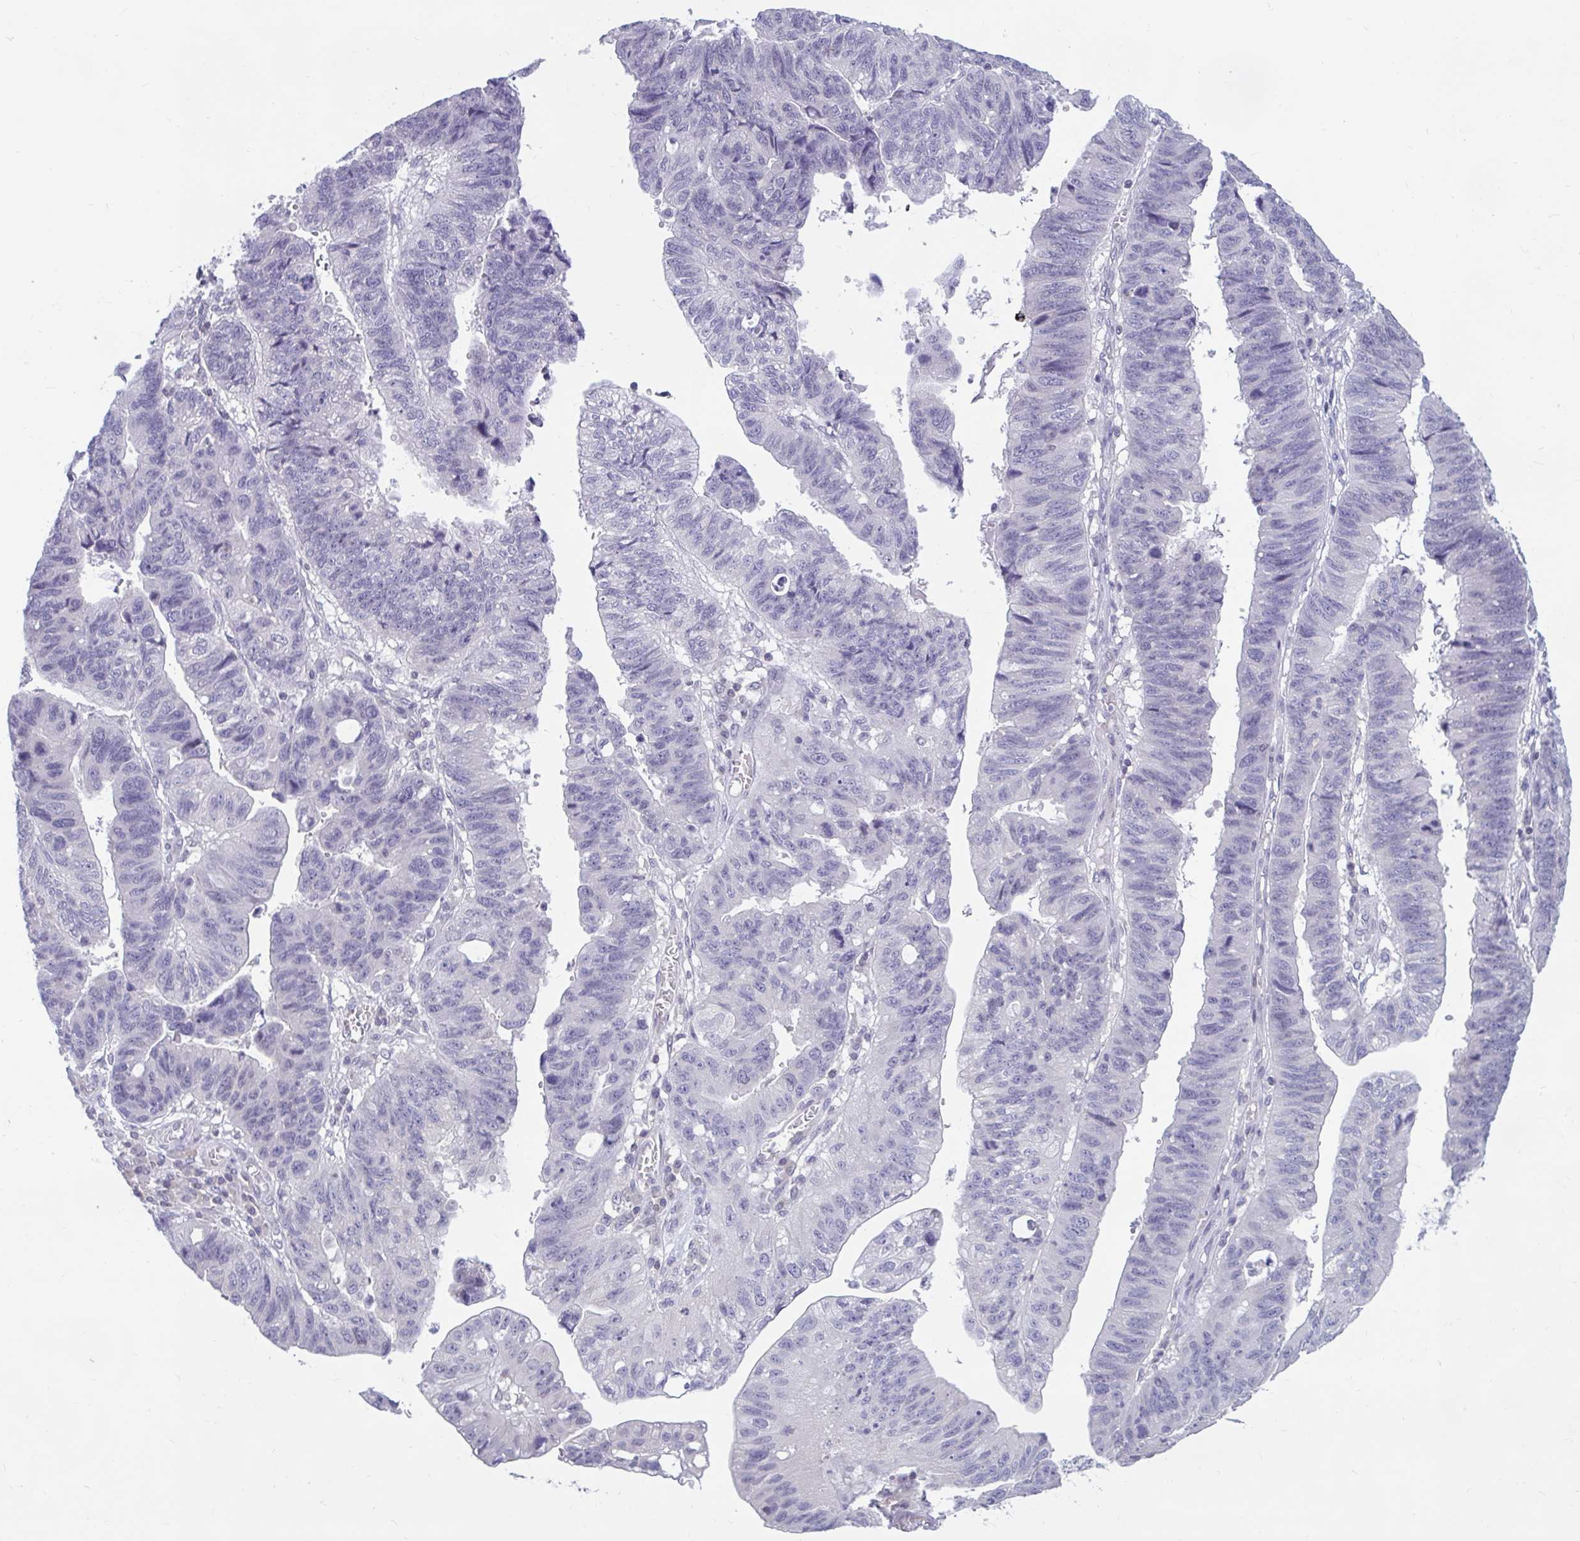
{"staining": {"intensity": "negative", "quantity": "none", "location": "none"}, "tissue": "stomach cancer", "cell_type": "Tumor cells", "image_type": "cancer", "snomed": [{"axis": "morphology", "description": "Adenocarcinoma, NOS"}, {"axis": "topography", "description": "Stomach"}], "caption": "This micrograph is of stomach cancer (adenocarcinoma) stained with IHC to label a protein in brown with the nuclei are counter-stained blue. There is no positivity in tumor cells.", "gene": "ARPP19", "patient": {"sex": "male", "age": 59}}